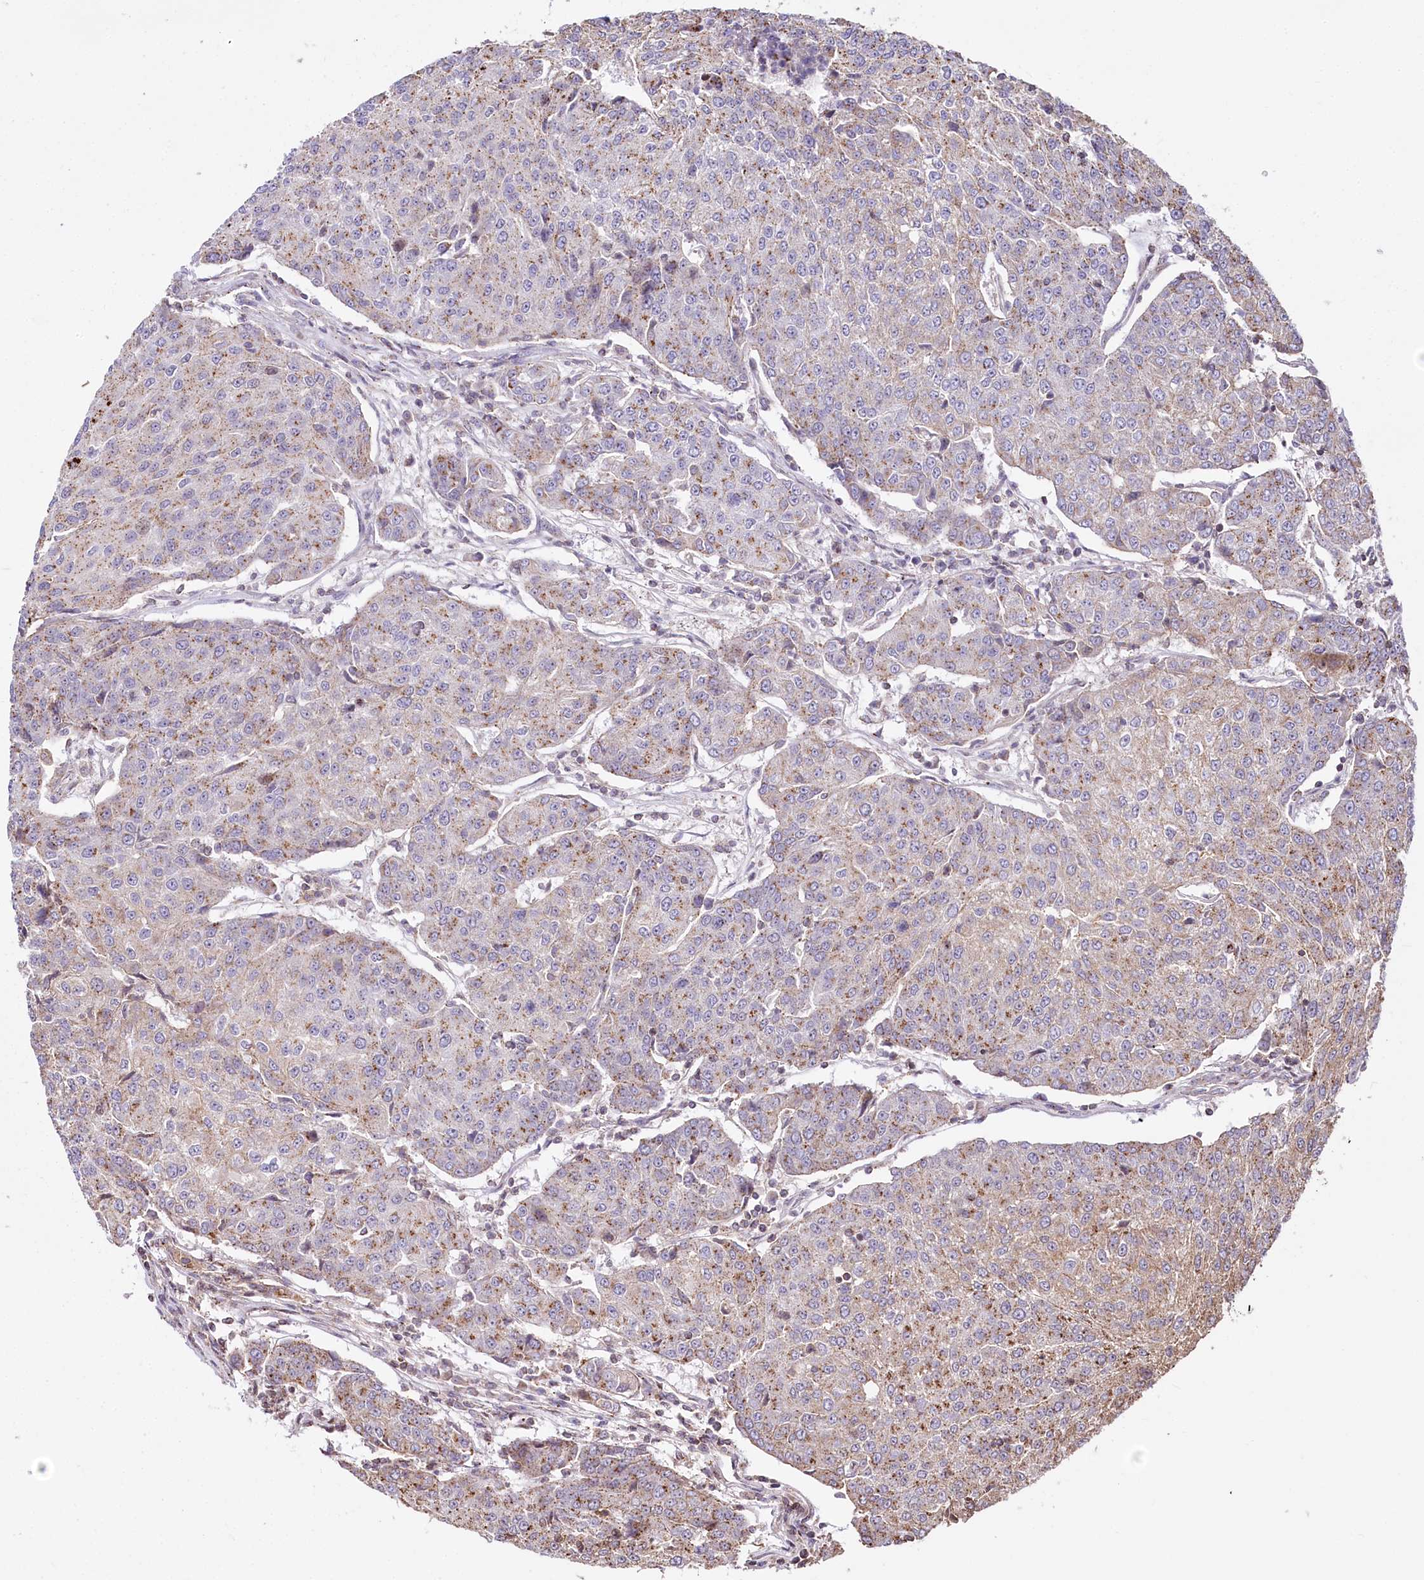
{"staining": {"intensity": "weak", "quantity": "25%-75%", "location": "cytoplasmic/membranous"}, "tissue": "urothelial cancer", "cell_type": "Tumor cells", "image_type": "cancer", "snomed": [{"axis": "morphology", "description": "Urothelial carcinoma, High grade"}, {"axis": "topography", "description": "Urinary bladder"}], "caption": "Tumor cells reveal low levels of weak cytoplasmic/membranous expression in about 25%-75% of cells in human high-grade urothelial carcinoma. The staining was performed using DAB to visualize the protein expression in brown, while the nuclei were stained in blue with hematoxylin (Magnification: 20x).", "gene": "ZFYVE27", "patient": {"sex": "female", "age": 85}}